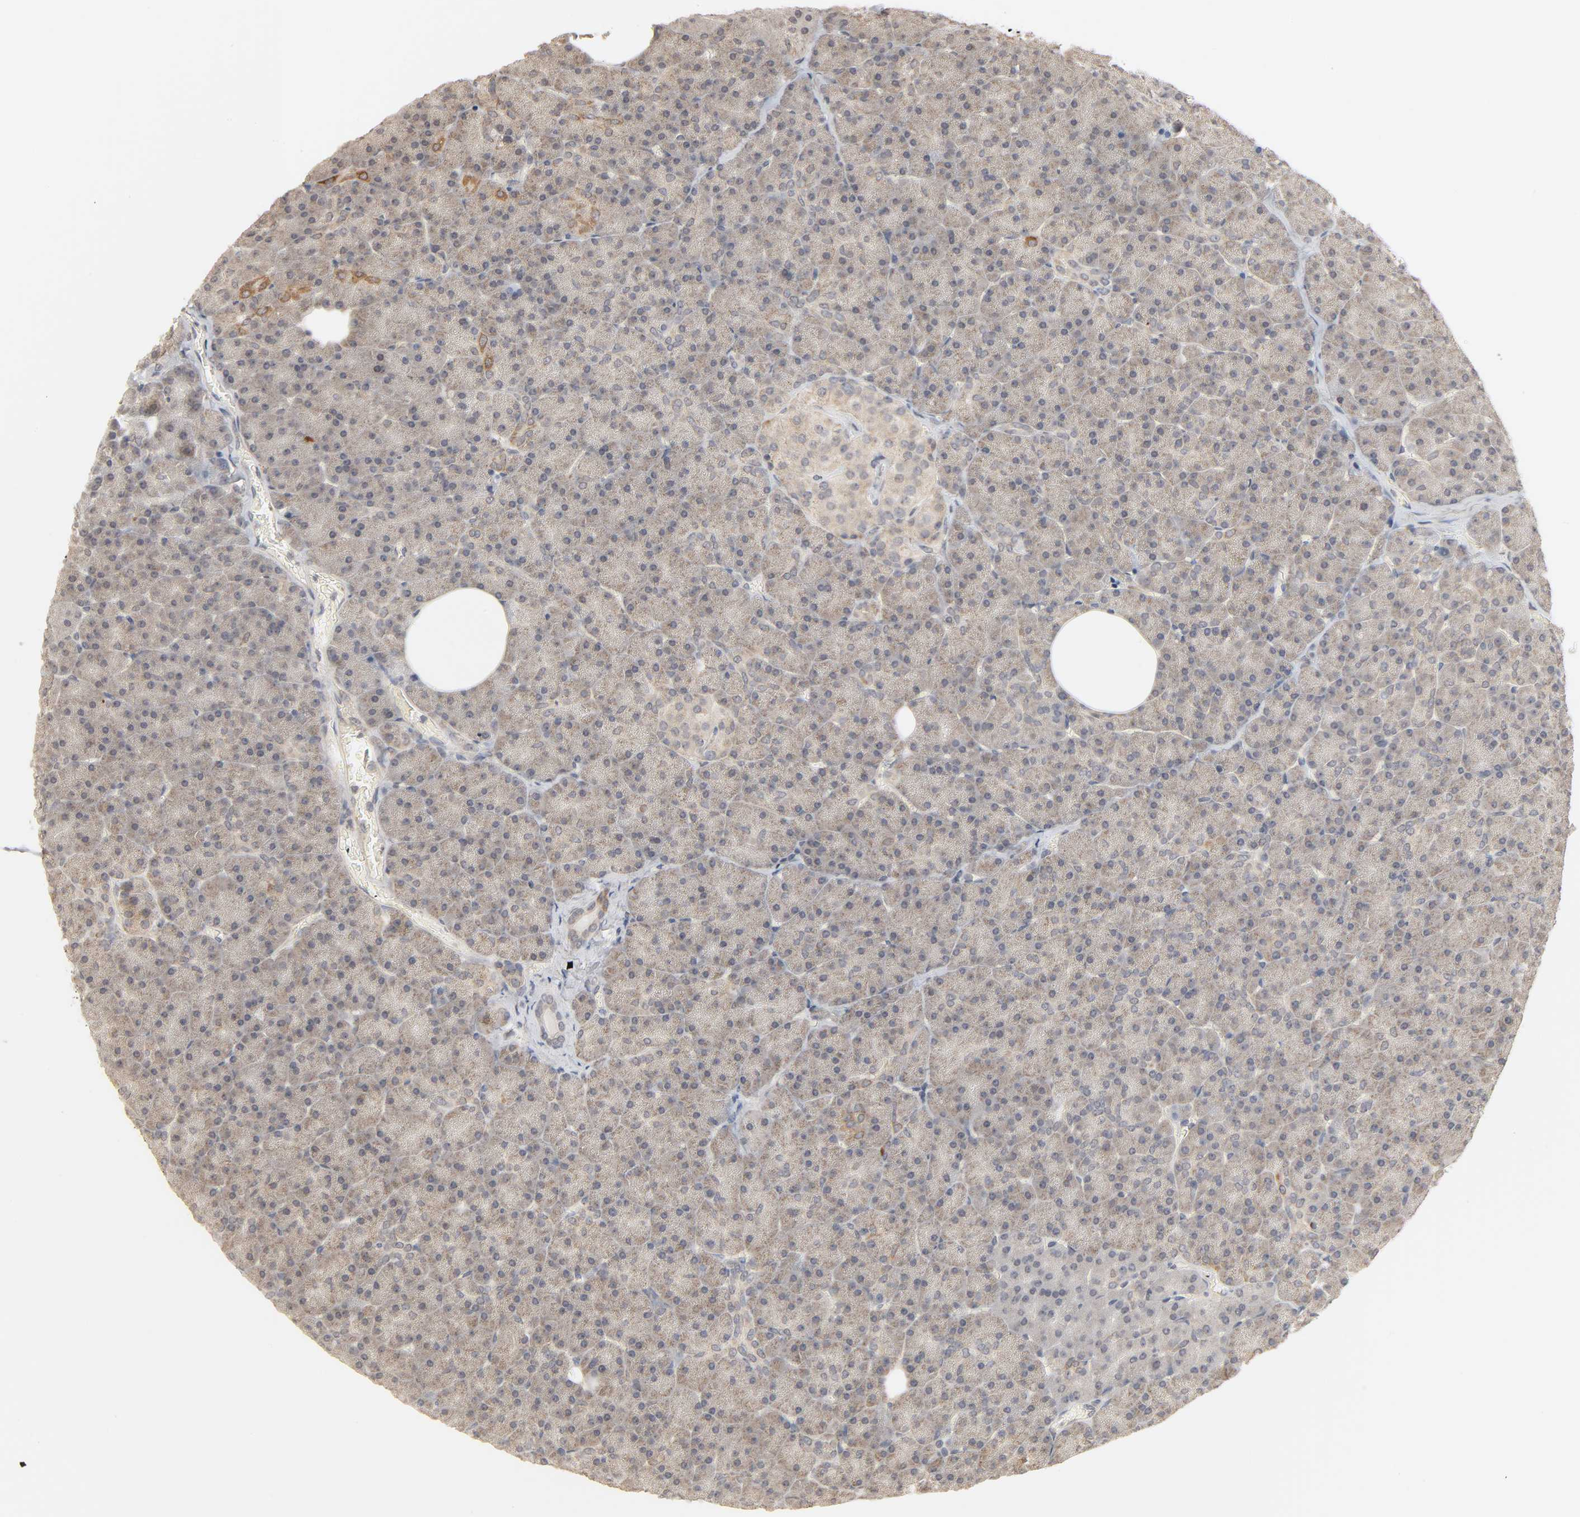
{"staining": {"intensity": "weak", "quantity": ">75%", "location": "cytoplasmic/membranous"}, "tissue": "pancreas", "cell_type": "Exocrine glandular cells", "image_type": "normal", "snomed": [{"axis": "morphology", "description": "Normal tissue, NOS"}, {"axis": "topography", "description": "Pancreas"}], "caption": "Immunohistochemical staining of benign pancreas demonstrates >75% levels of weak cytoplasmic/membranous protein positivity in about >75% of exocrine glandular cells.", "gene": "CLEC4E", "patient": {"sex": "female", "age": 35}}